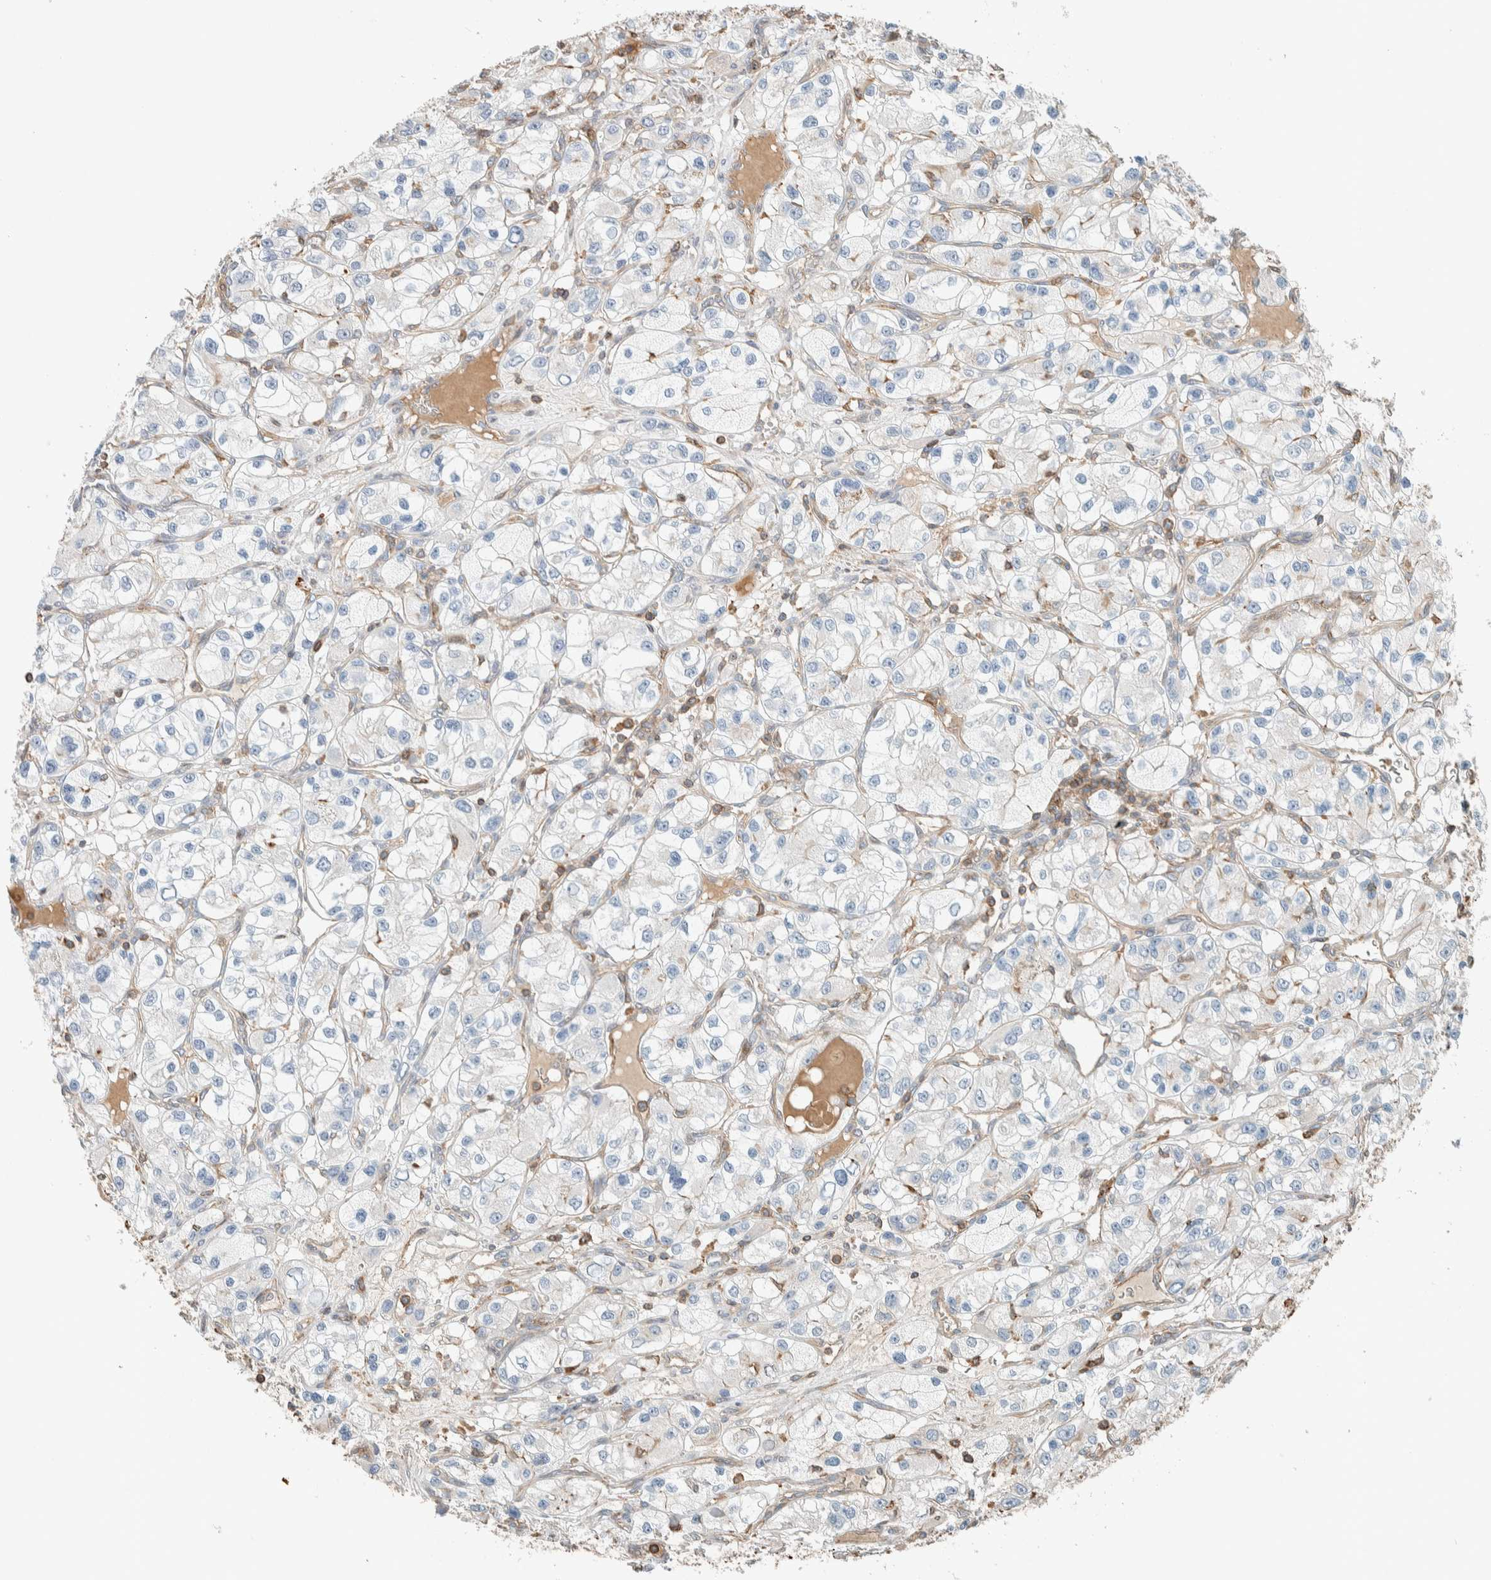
{"staining": {"intensity": "negative", "quantity": "none", "location": "none"}, "tissue": "renal cancer", "cell_type": "Tumor cells", "image_type": "cancer", "snomed": [{"axis": "morphology", "description": "Adenocarcinoma, NOS"}, {"axis": "topography", "description": "Kidney"}], "caption": "Immunohistochemistry (IHC) photomicrograph of neoplastic tissue: adenocarcinoma (renal) stained with DAB reveals no significant protein expression in tumor cells.", "gene": "CTBP2", "patient": {"sex": "female", "age": 57}}